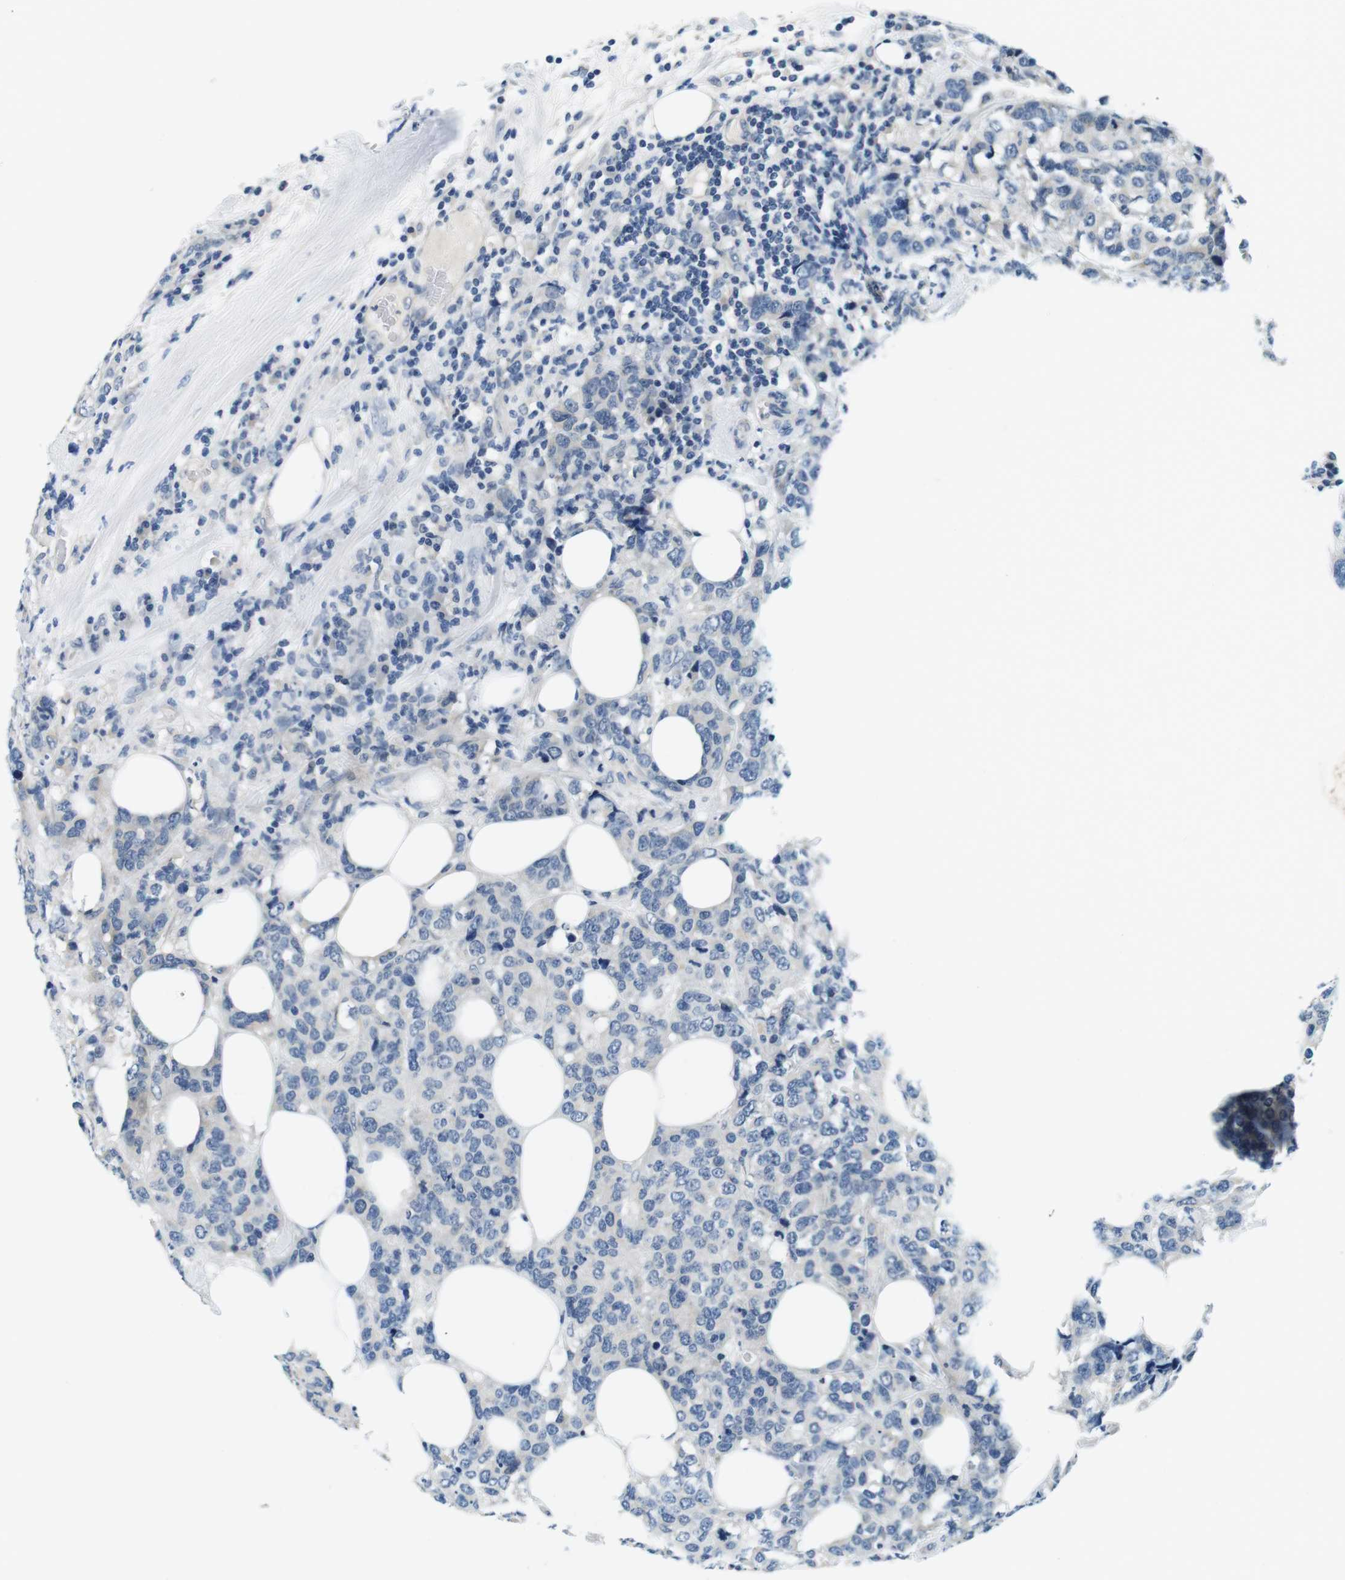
{"staining": {"intensity": "negative", "quantity": "none", "location": "none"}, "tissue": "breast cancer", "cell_type": "Tumor cells", "image_type": "cancer", "snomed": [{"axis": "morphology", "description": "Lobular carcinoma"}, {"axis": "topography", "description": "Breast"}], "caption": "This is an immunohistochemistry micrograph of human lobular carcinoma (breast). There is no staining in tumor cells.", "gene": "DTNA", "patient": {"sex": "female", "age": 59}}